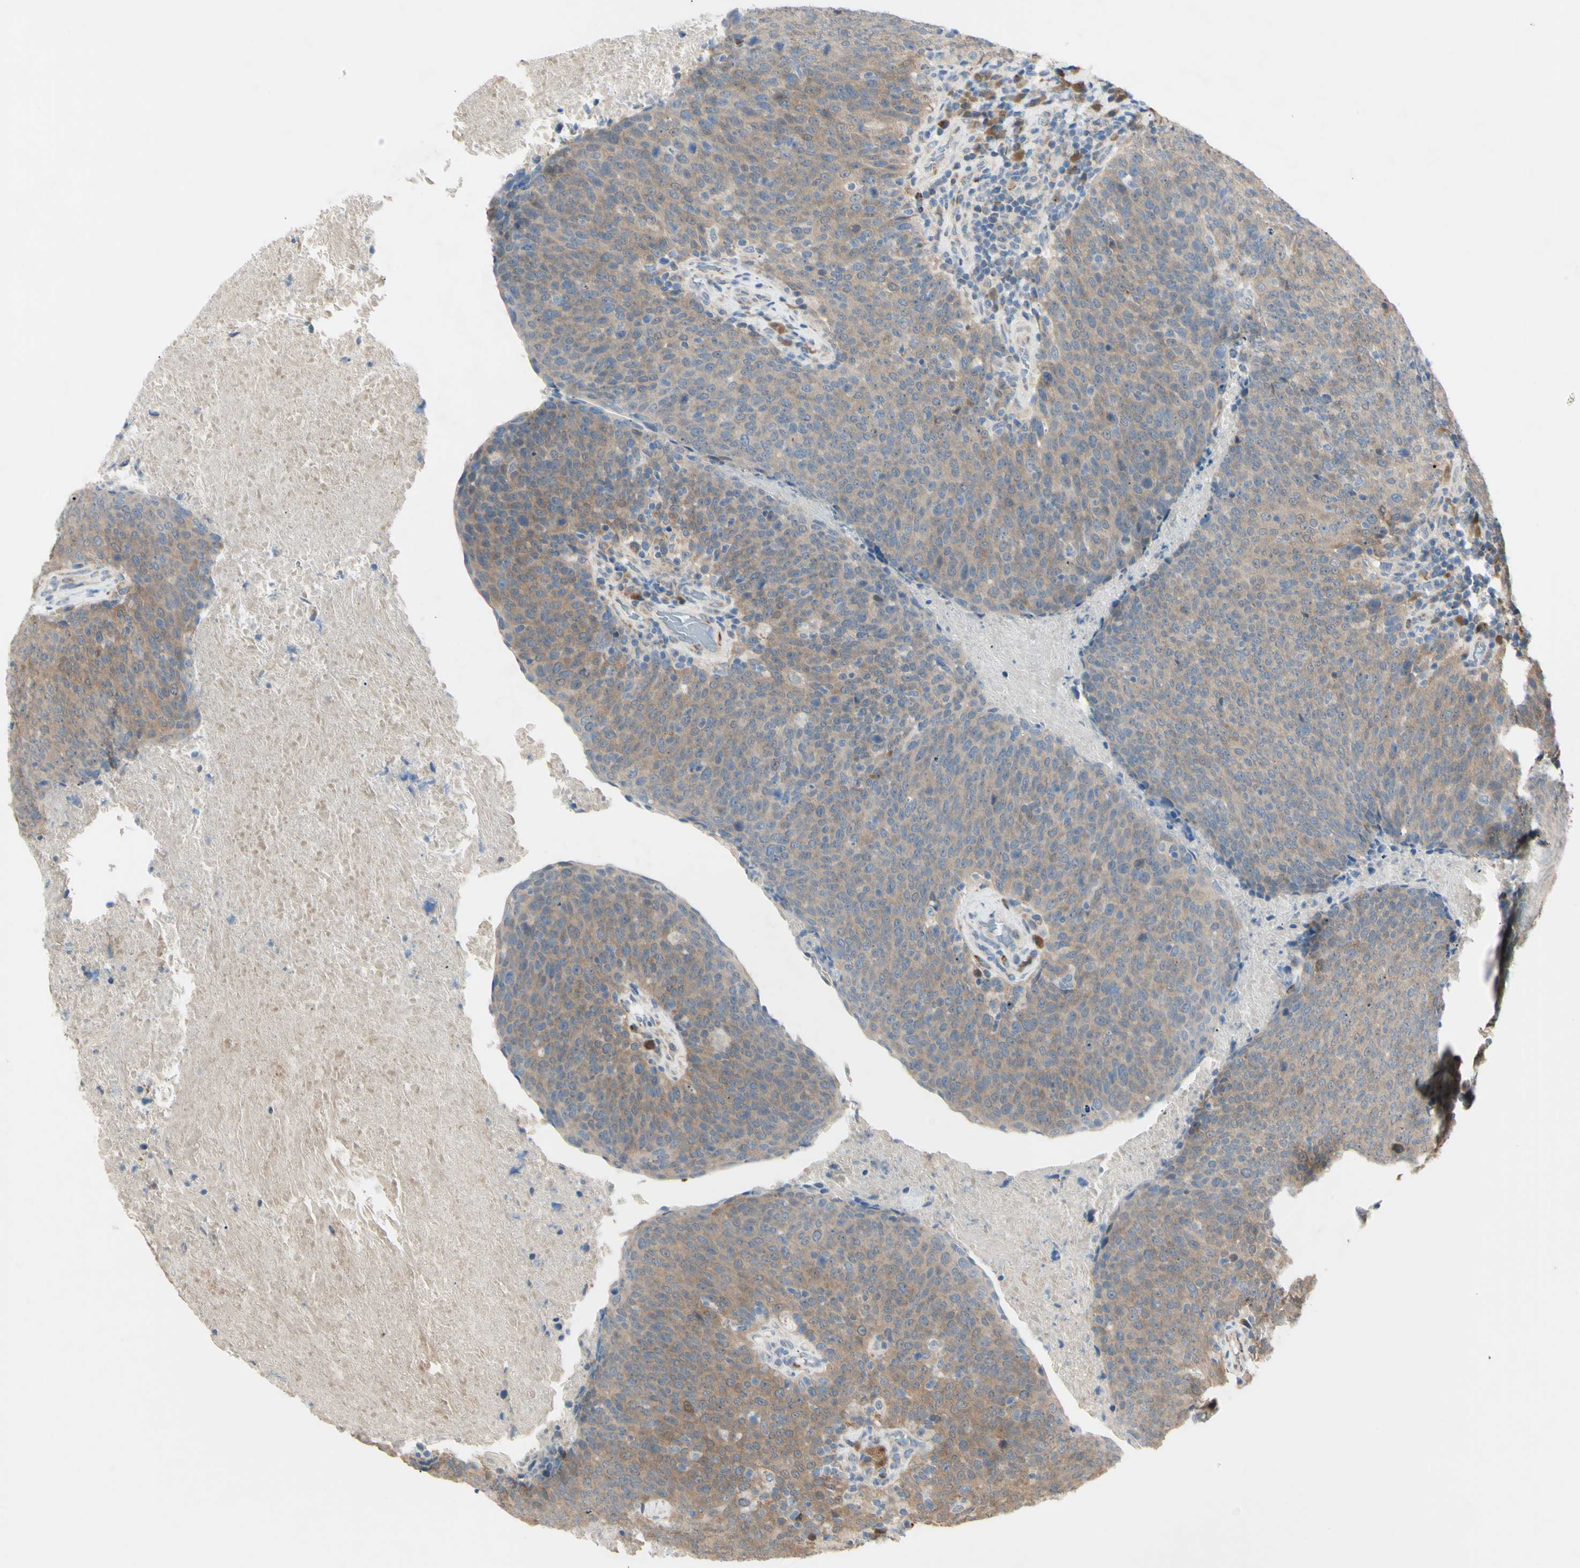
{"staining": {"intensity": "moderate", "quantity": ">75%", "location": "cytoplasmic/membranous"}, "tissue": "head and neck cancer", "cell_type": "Tumor cells", "image_type": "cancer", "snomed": [{"axis": "morphology", "description": "Squamous cell carcinoma, NOS"}, {"axis": "morphology", "description": "Squamous cell carcinoma, metastatic, NOS"}, {"axis": "topography", "description": "Lymph node"}, {"axis": "topography", "description": "Head-Neck"}], "caption": "This photomicrograph displays immunohistochemistry staining of head and neck cancer (squamous cell carcinoma), with medium moderate cytoplasmic/membranous positivity in approximately >75% of tumor cells.", "gene": "EIF5A", "patient": {"sex": "male", "age": 62}}